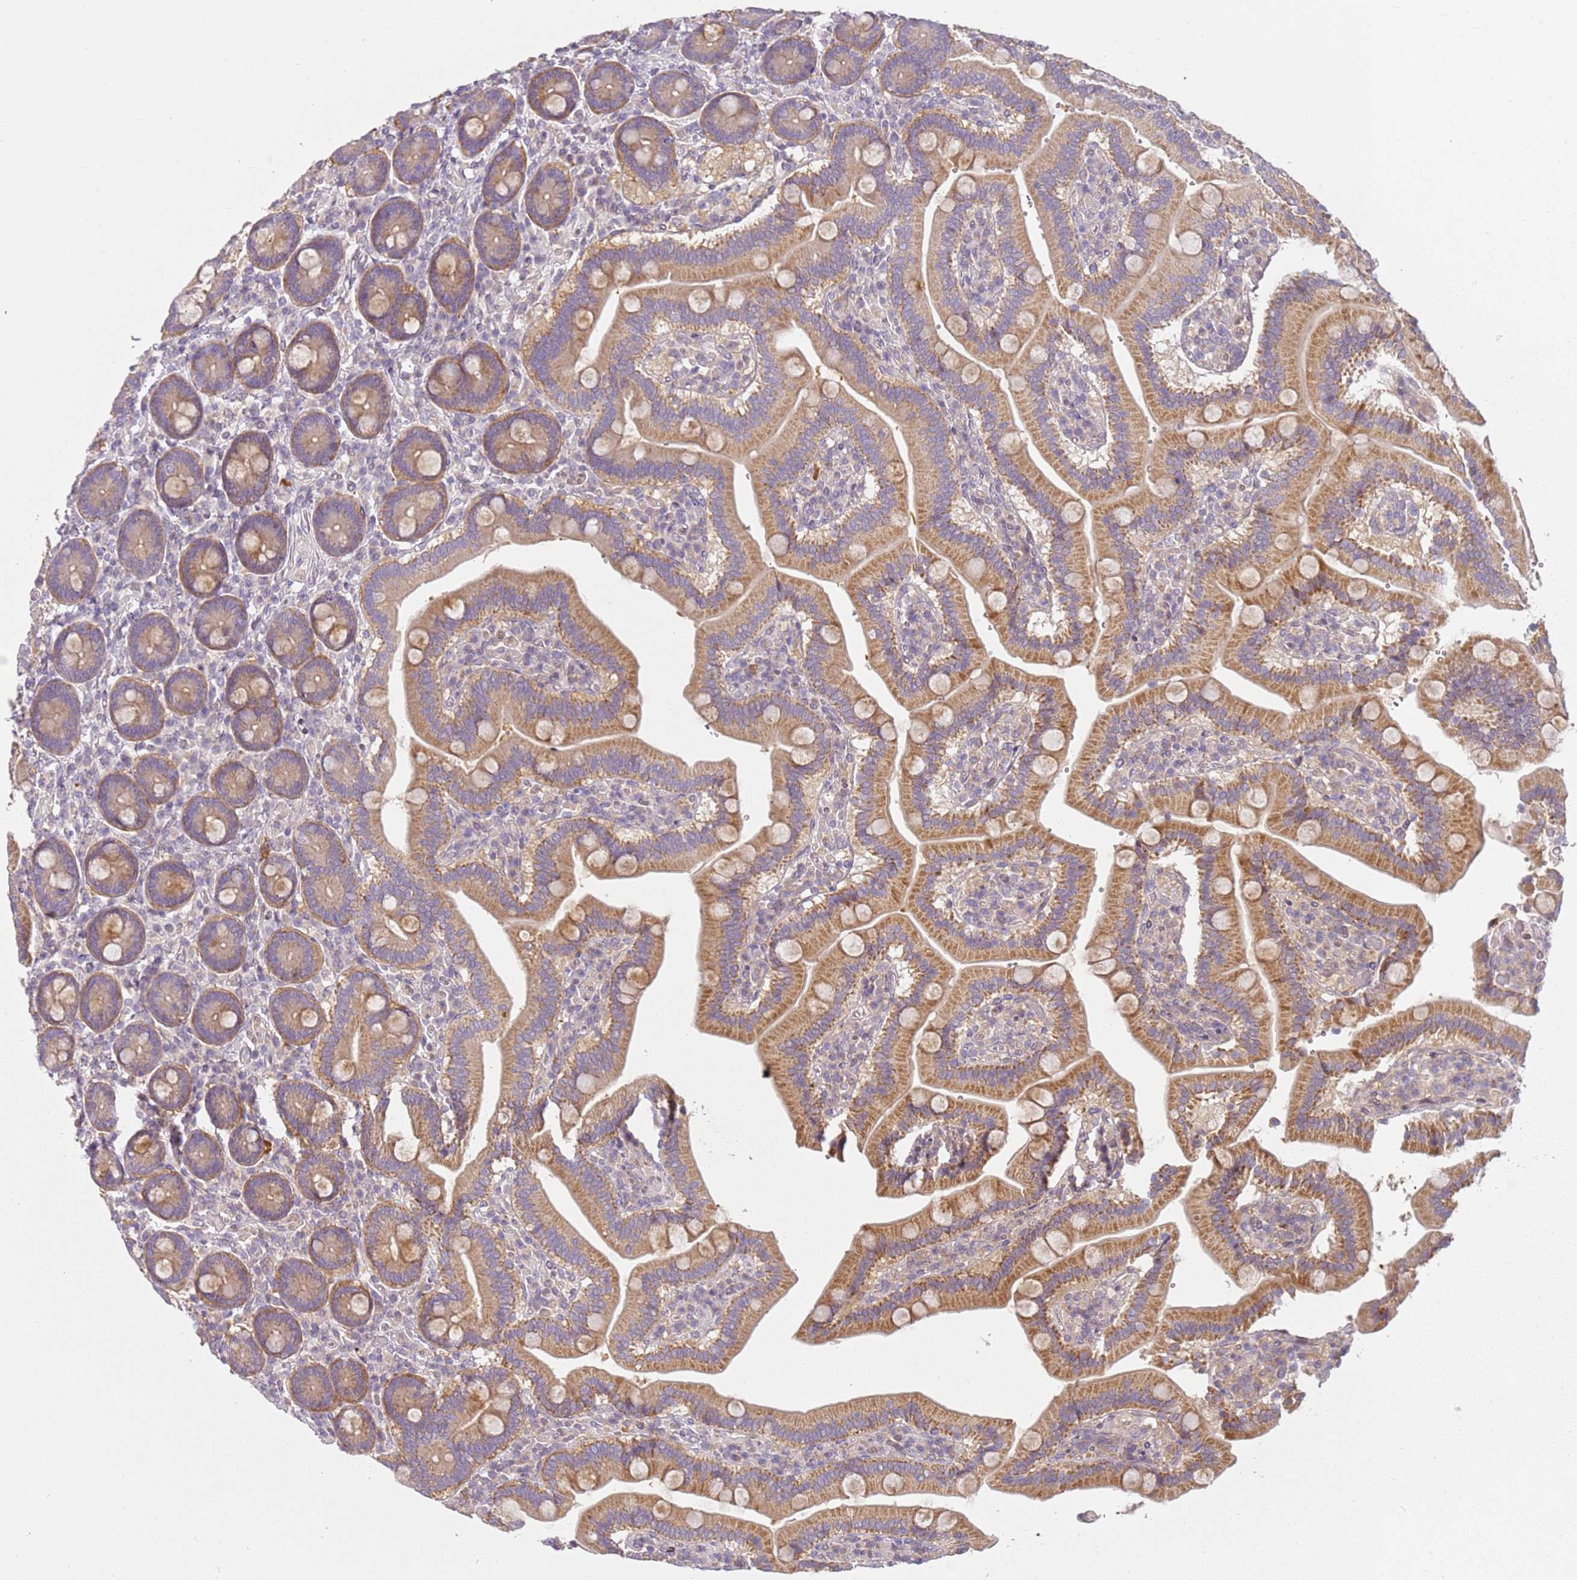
{"staining": {"intensity": "moderate", "quantity": ">75%", "location": "cytoplasmic/membranous"}, "tissue": "duodenum", "cell_type": "Glandular cells", "image_type": "normal", "snomed": [{"axis": "morphology", "description": "Normal tissue, NOS"}, {"axis": "topography", "description": "Duodenum"}], "caption": "Immunohistochemistry (IHC) histopathology image of normal human duodenum stained for a protein (brown), which displays medium levels of moderate cytoplasmic/membranous positivity in about >75% of glandular cells.", "gene": "DEFB116", "patient": {"sex": "female", "age": 62}}